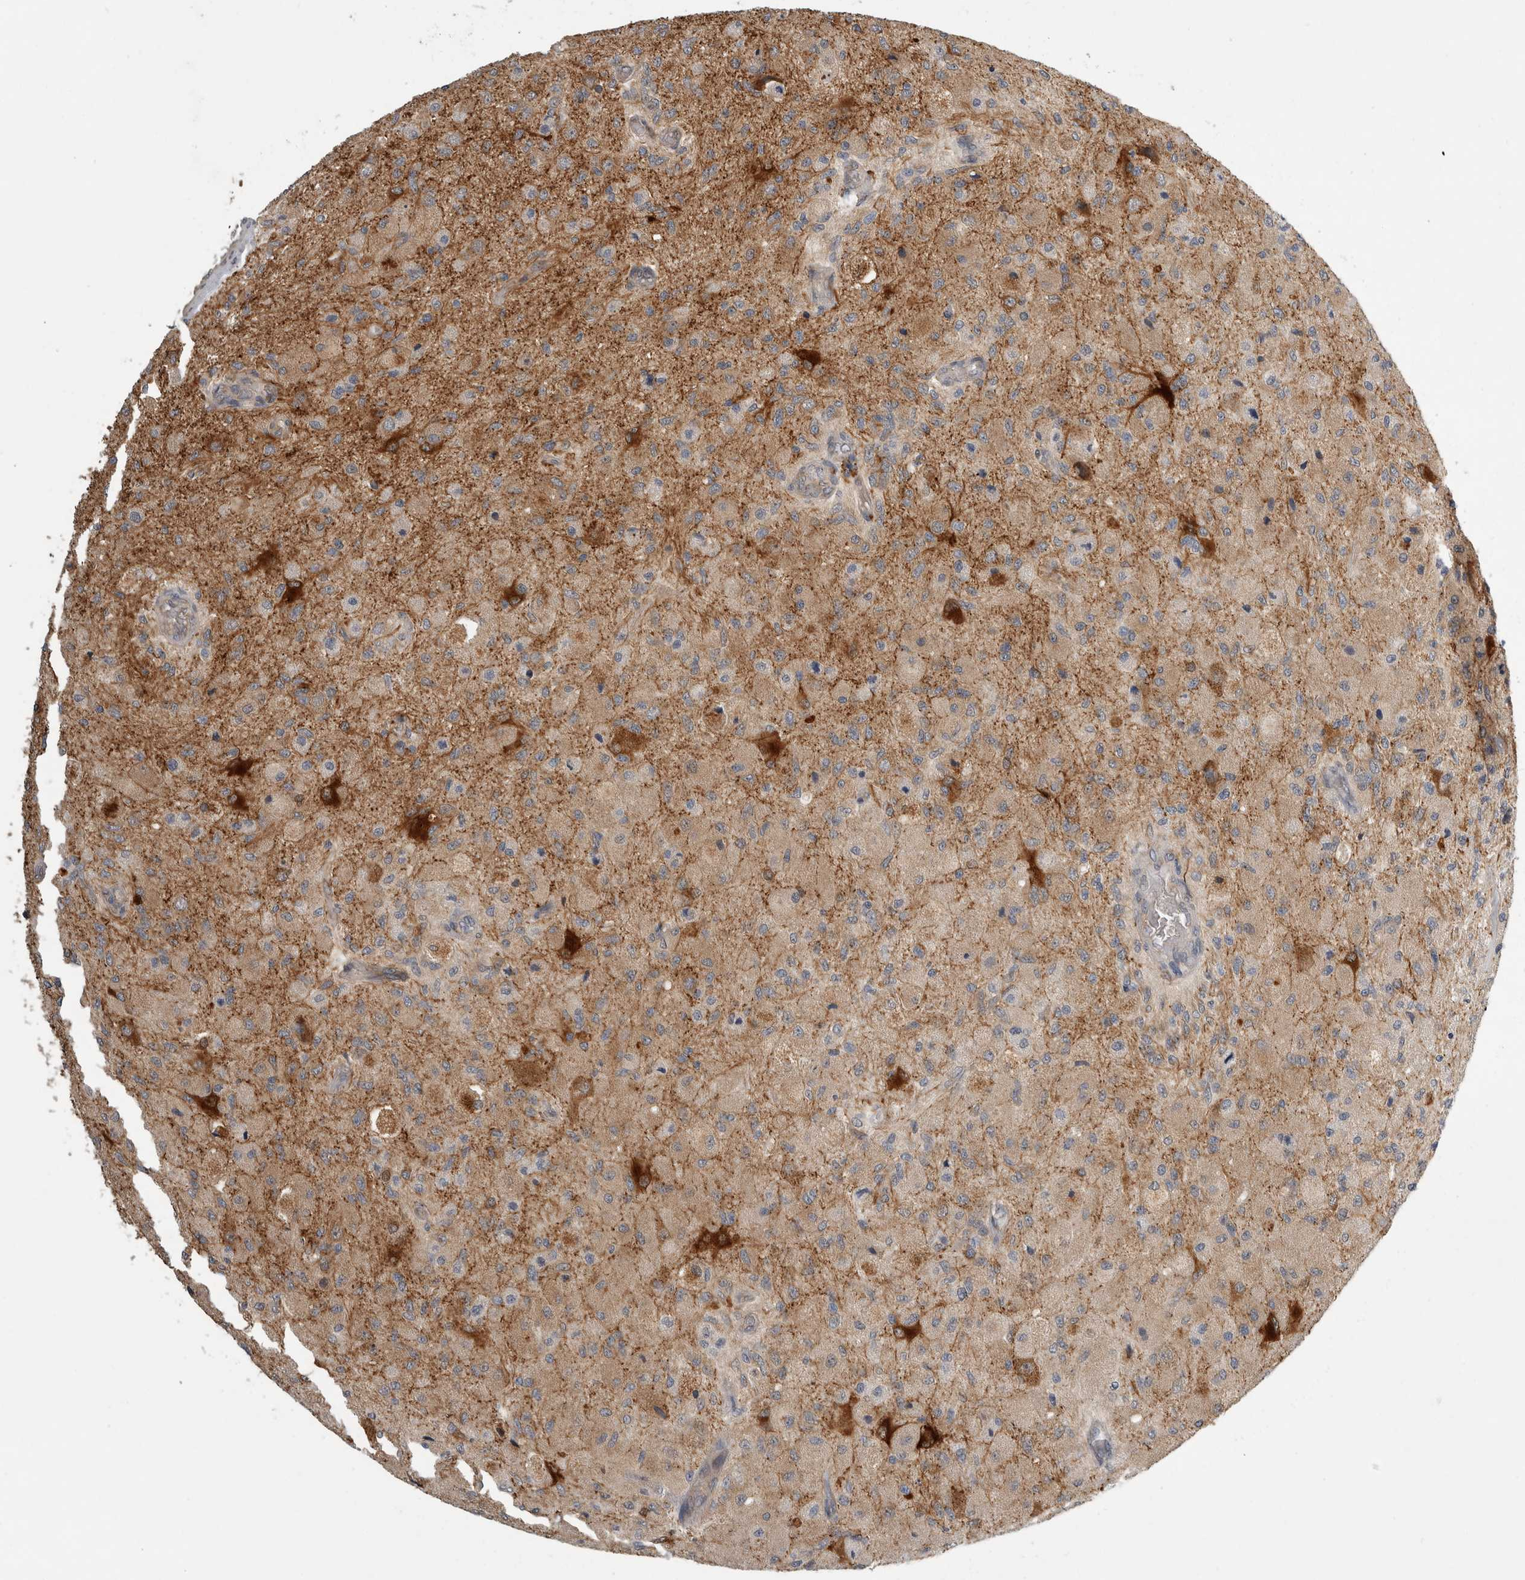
{"staining": {"intensity": "moderate", "quantity": "<25%", "location": "cytoplasmic/membranous"}, "tissue": "glioma", "cell_type": "Tumor cells", "image_type": "cancer", "snomed": [{"axis": "morphology", "description": "Normal tissue, NOS"}, {"axis": "morphology", "description": "Glioma, malignant, High grade"}, {"axis": "topography", "description": "Cerebral cortex"}], "caption": "Glioma stained with immunohistochemistry demonstrates moderate cytoplasmic/membranous expression in about <25% of tumor cells. (Brightfield microscopy of DAB IHC at high magnification).", "gene": "APOL2", "patient": {"sex": "male", "age": 77}}